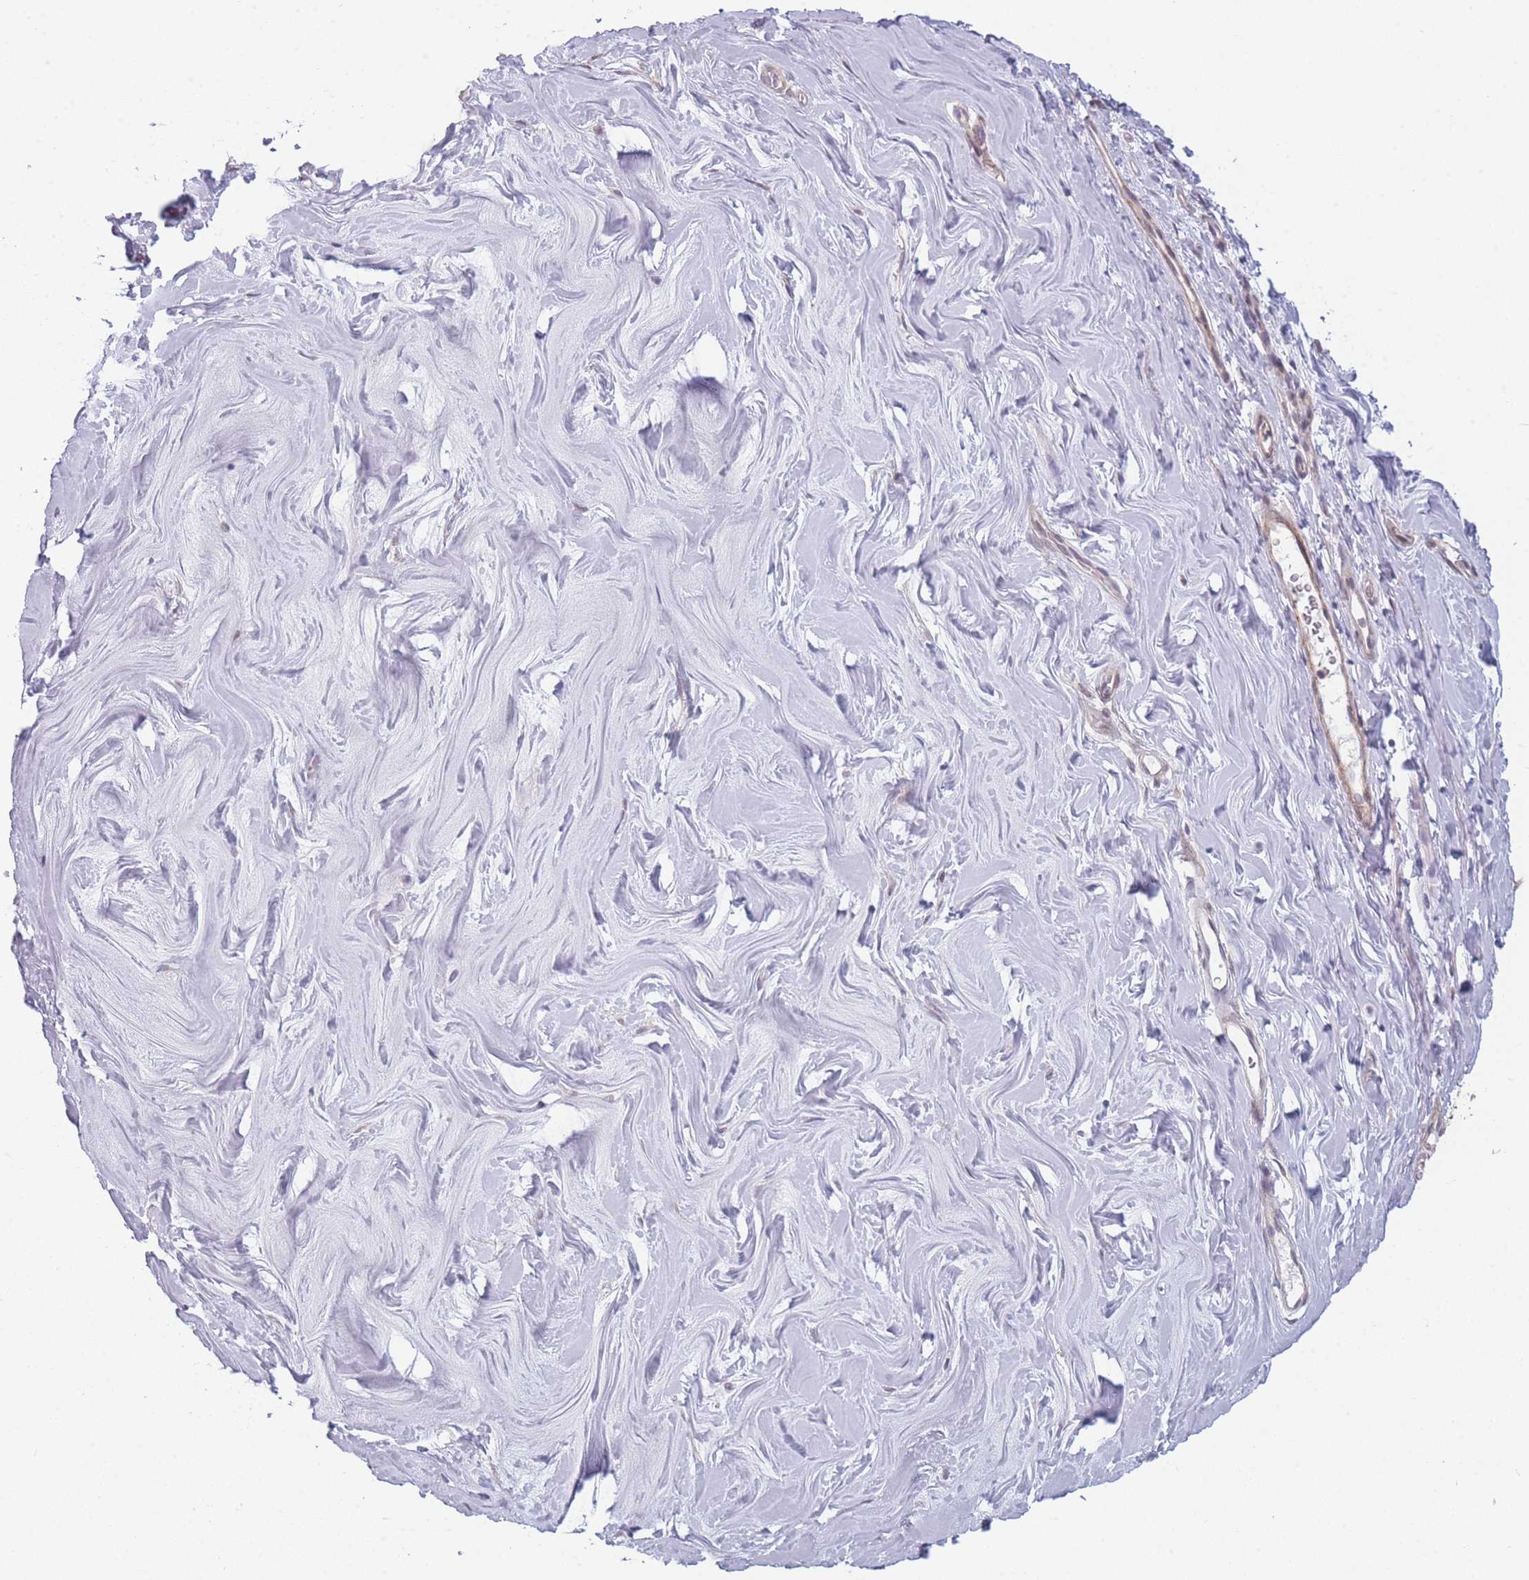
{"staining": {"intensity": "negative", "quantity": "none", "location": "none"}, "tissue": "adipose tissue", "cell_type": "Adipocytes", "image_type": "normal", "snomed": [{"axis": "morphology", "description": "Normal tissue, NOS"}, {"axis": "topography", "description": "Breast"}], "caption": "Benign adipose tissue was stained to show a protein in brown. There is no significant positivity in adipocytes. (DAB (3,3'-diaminobenzidine) IHC, high magnification).", "gene": "SIN3B", "patient": {"sex": "female", "age": 26}}